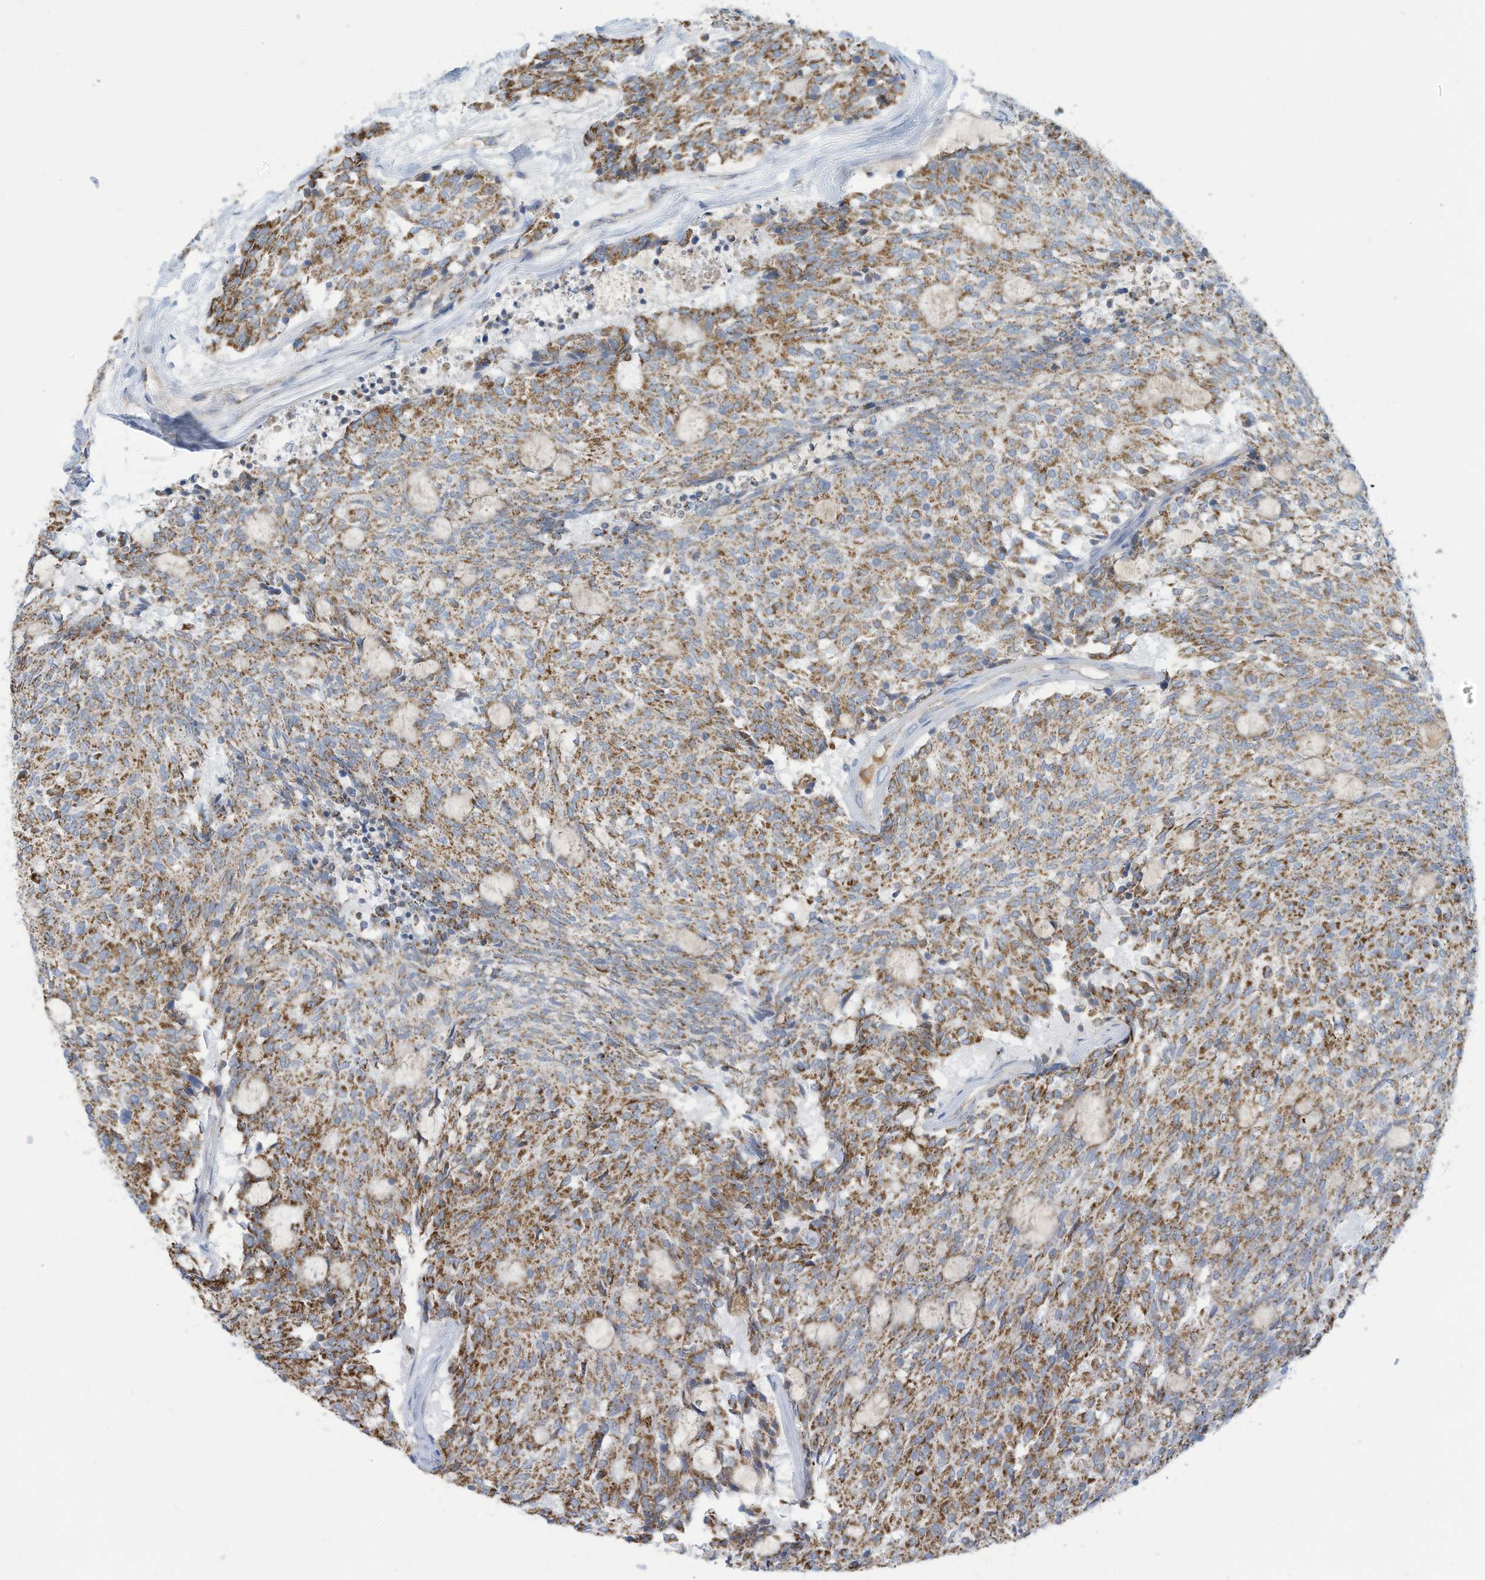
{"staining": {"intensity": "moderate", "quantity": ">75%", "location": "cytoplasmic/membranous"}, "tissue": "carcinoid", "cell_type": "Tumor cells", "image_type": "cancer", "snomed": [{"axis": "morphology", "description": "Carcinoid, malignant, NOS"}, {"axis": "topography", "description": "Pancreas"}], "caption": "Carcinoid tissue demonstrates moderate cytoplasmic/membranous expression in approximately >75% of tumor cells, visualized by immunohistochemistry. (Stains: DAB in brown, nuclei in blue, Microscopy: brightfield microscopy at high magnification).", "gene": "NLN", "patient": {"sex": "female", "age": 54}}